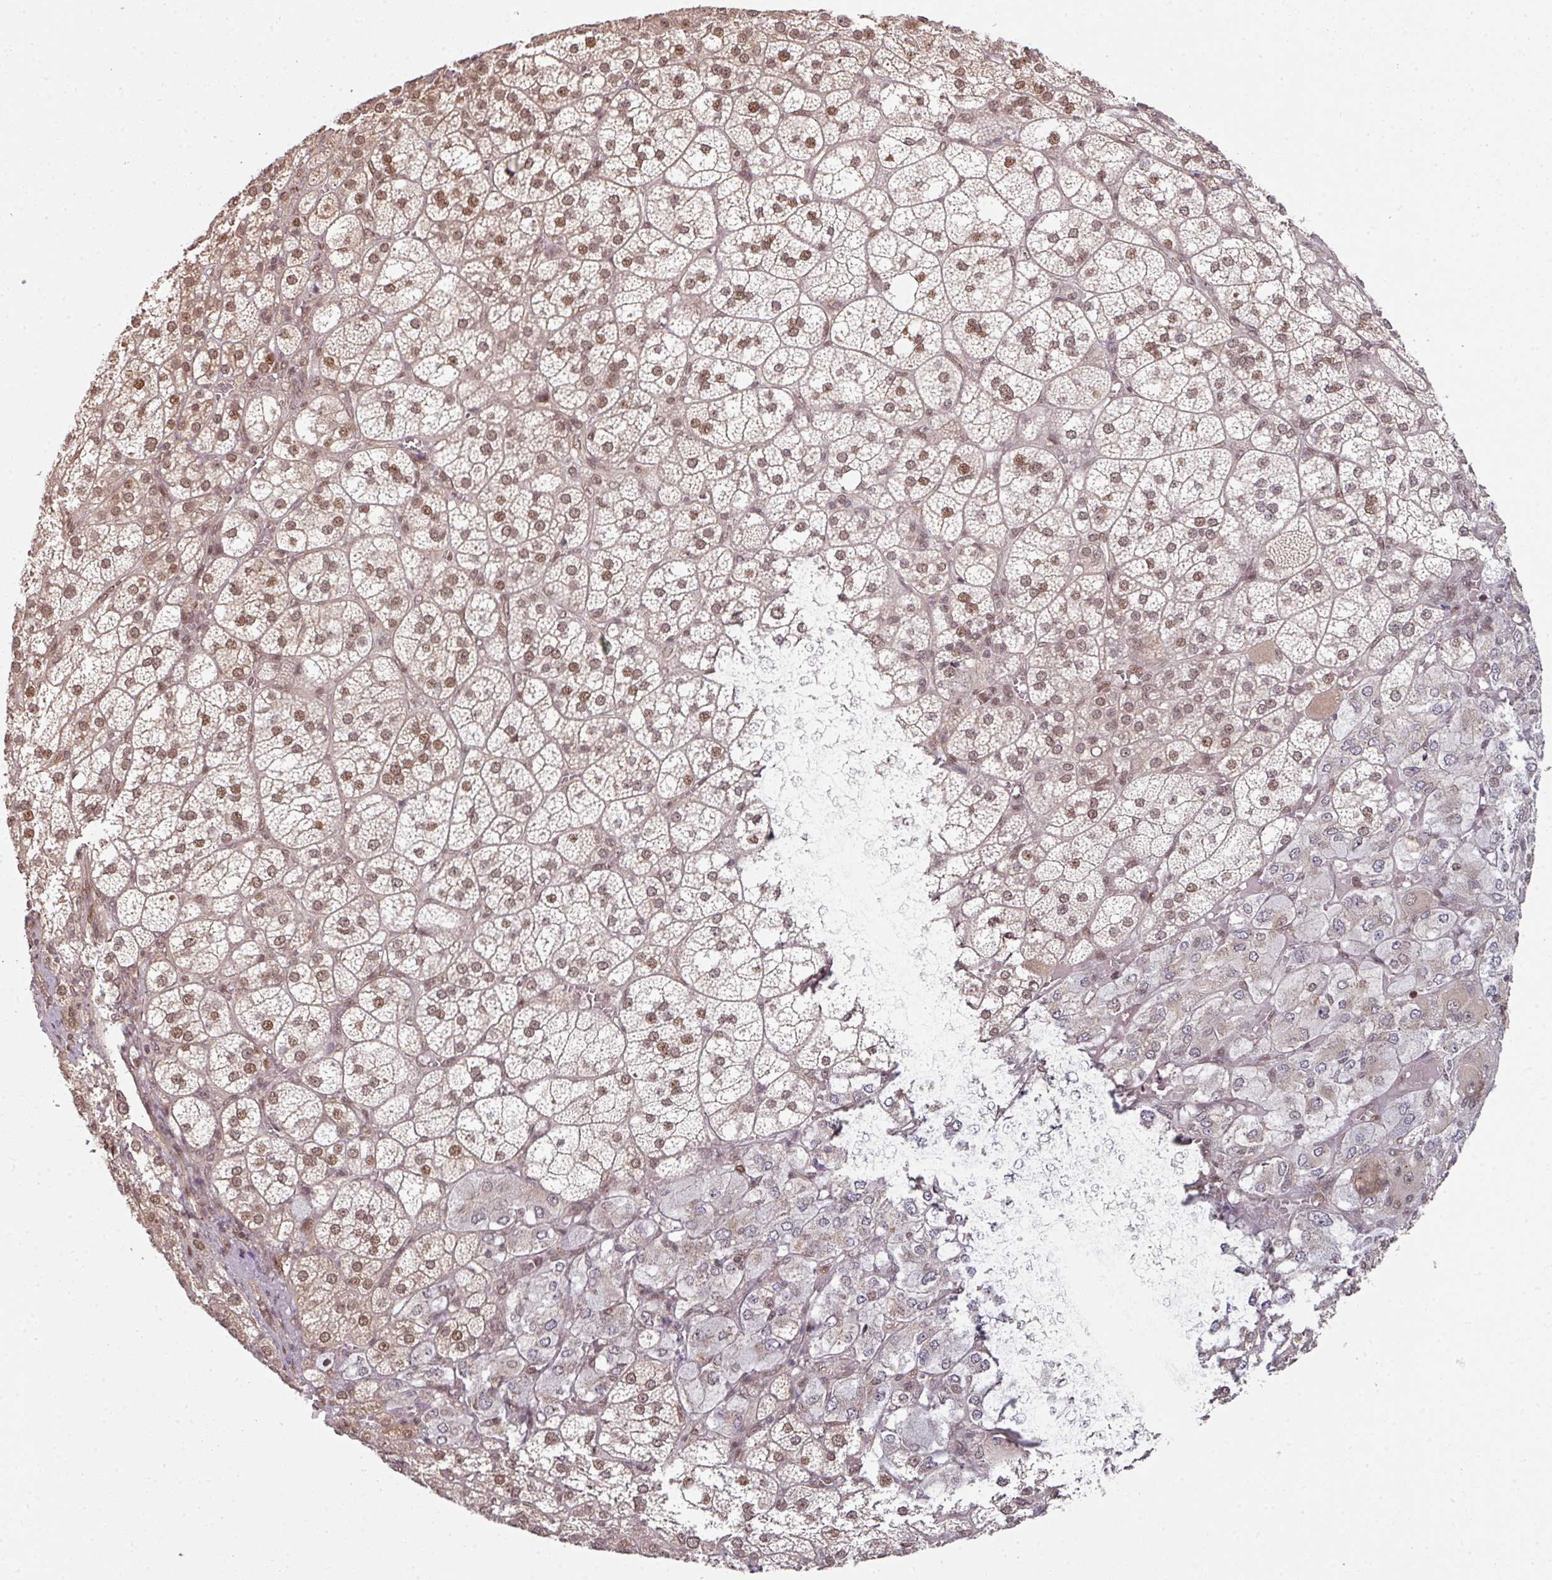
{"staining": {"intensity": "moderate", "quantity": ">75%", "location": "nuclear"}, "tissue": "adrenal gland", "cell_type": "Glandular cells", "image_type": "normal", "snomed": [{"axis": "morphology", "description": "Normal tissue, NOS"}, {"axis": "topography", "description": "Adrenal gland"}], "caption": "Immunohistochemical staining of unremarkable adrenal gland exhibits medium levels of moderate nuclear positivity in about >75% of glandular cells.", "gene": "SIK3", "patient": {"sex": "female", "age": 60}}